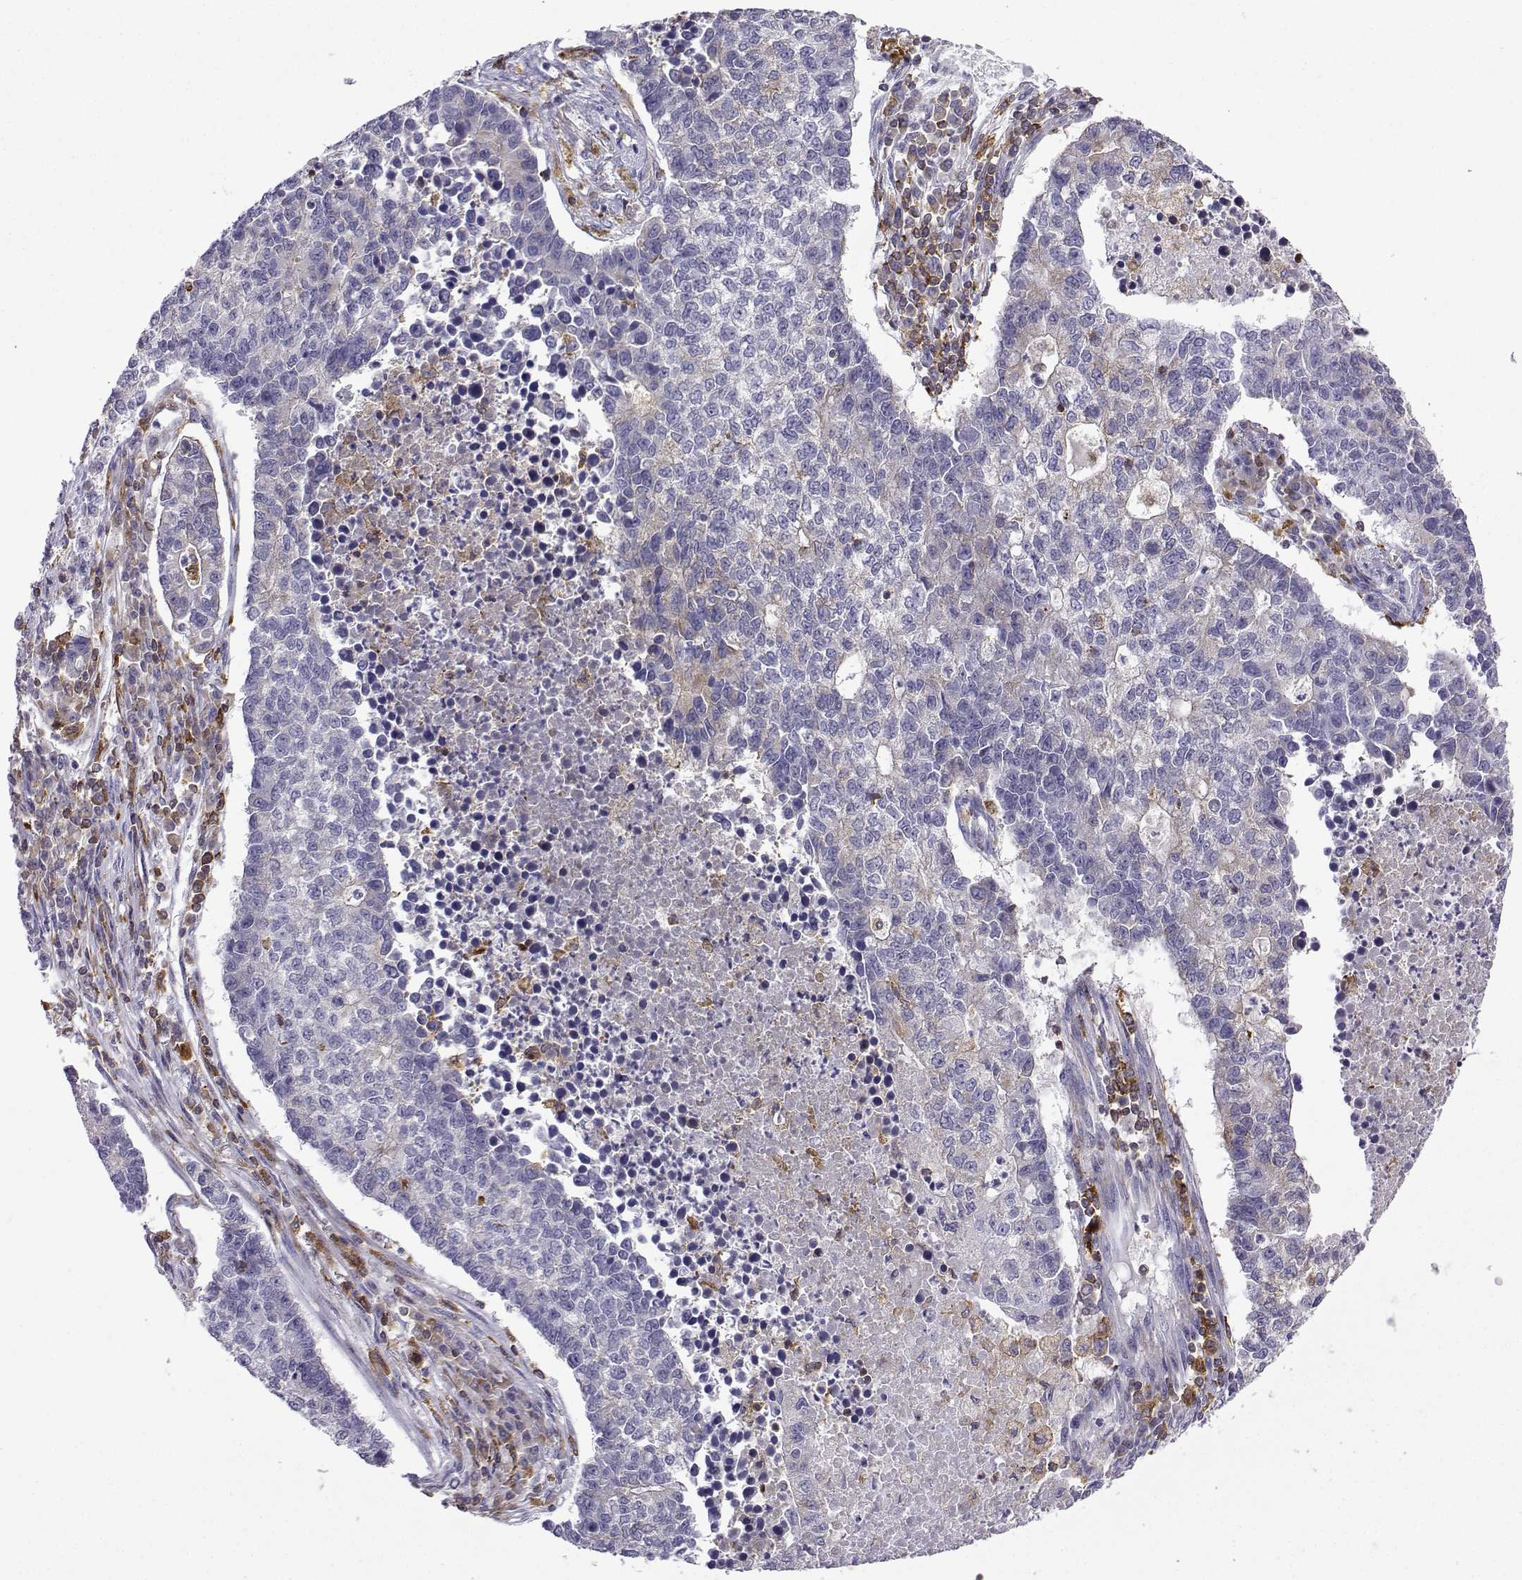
{"staining": {"intensity": "negative", "quantity": "none", "location": "none"}, "tissue": "lung cancer", "cell_type": "Tumor cells", "image_type": "cancer", "snomed": [{"axis": "morphology", "description": "Adenocarcinoma, NOS"}, {"axis": "topography", "description": "Lung"}], "caption": "Immunohistochemical staining of lung cancer (adenocarcinoma) displays no significant staining in tumor cells. (Brightfield microscopy of DAB (3,3'-diaminobenzidine) immunohistochemistry (IHC) at high magnification).", "gene": "DOCK10", "patient": {"sex": "male", "age": 57}}